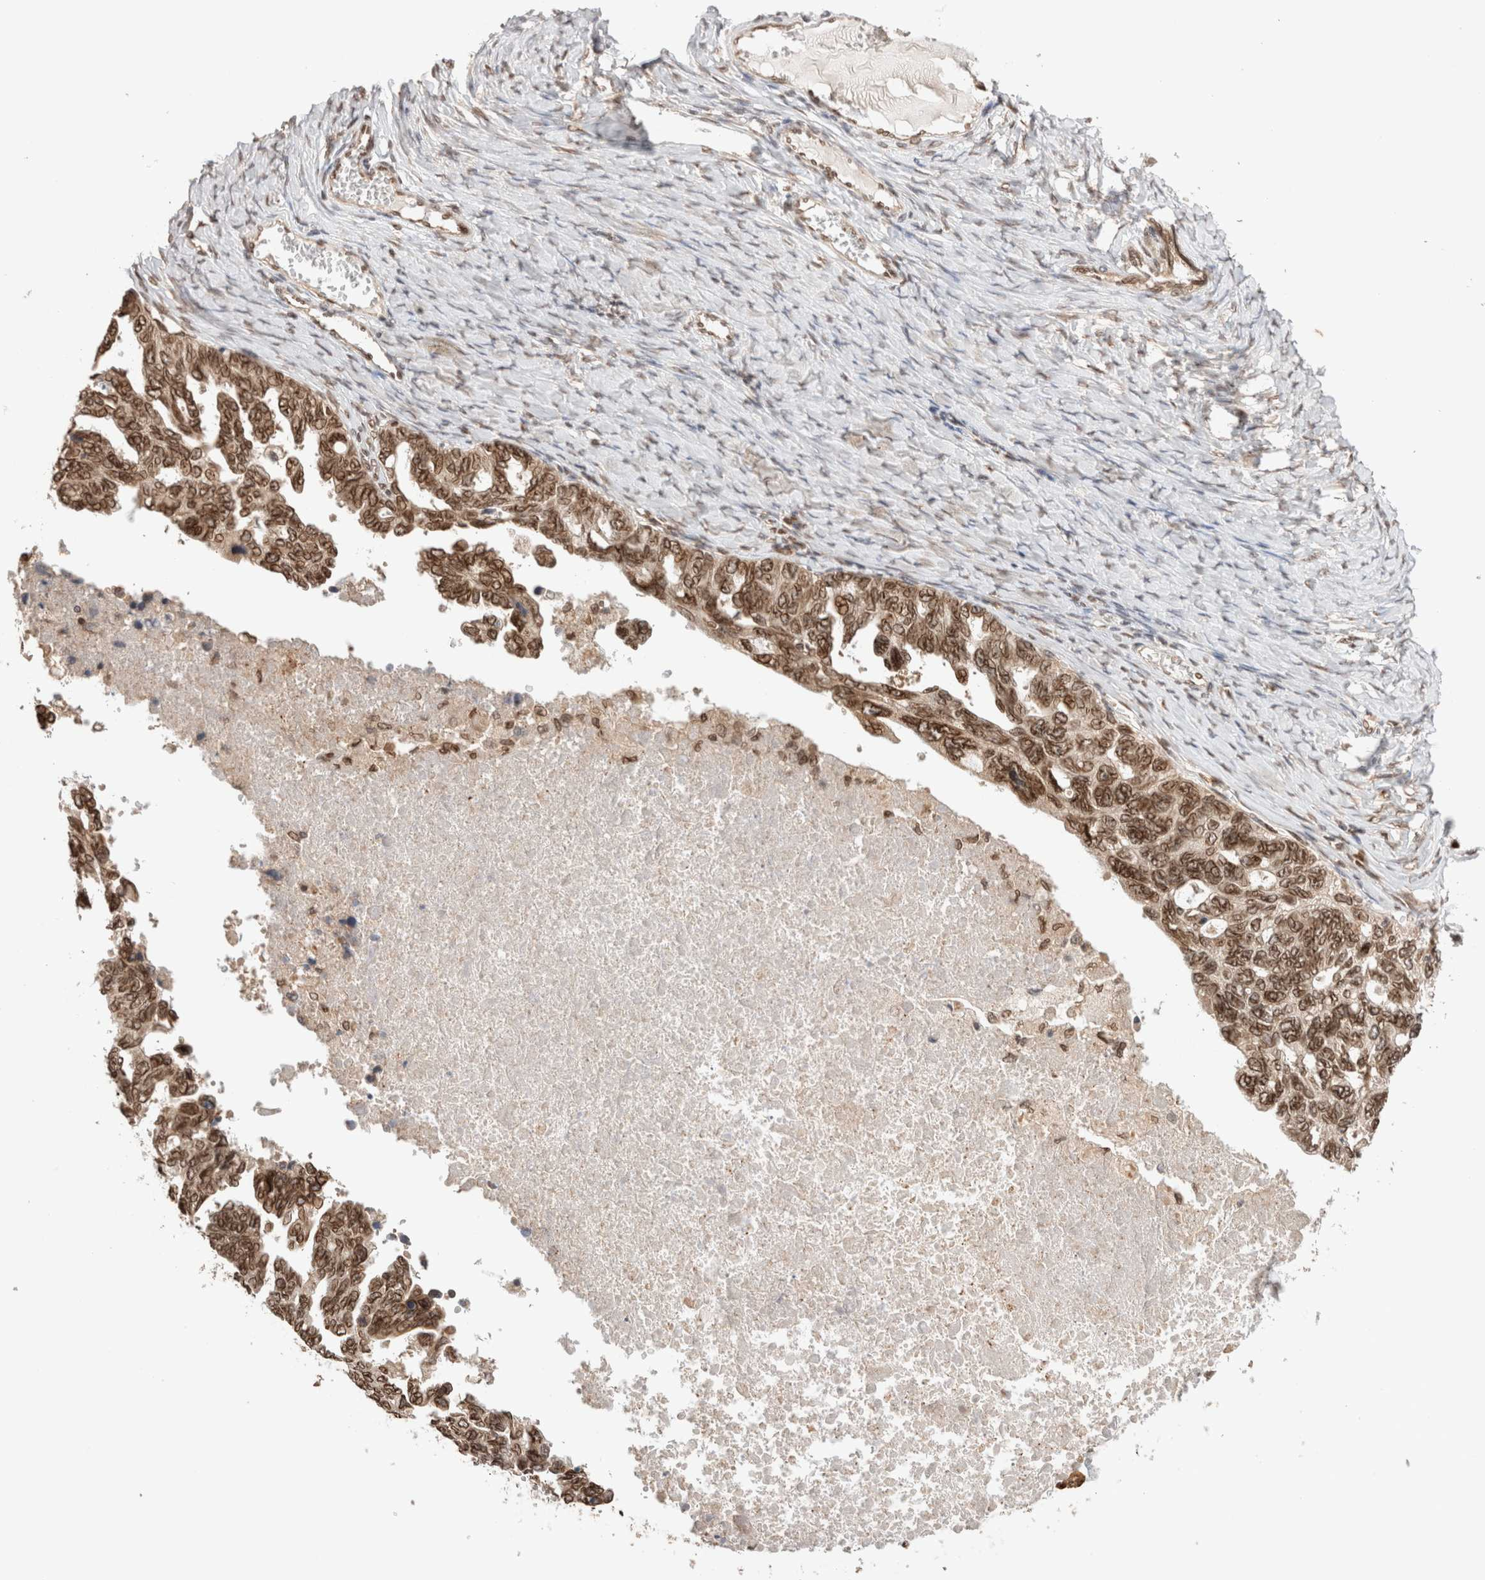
{"staining": {"intensity": "strong", "quantity": ">75%", "location": "cytoplasmic/membranous,nuclear"}, "tissue": "ovarian cancer", "cell_type": "Tumor cells", "image_type": "cancer", "snomed": [{"axis": "morphology", "description": "Cystadenocarcinoma, serous, NOS"}, {"axis": "topography", "description": "Ovary"}], "caption": "Strong cytoplasmic/membranous and nuclear protein positivity is present in approximately >75% of tumor cells in ovarian cancer.", "gene": "TPR", "patient": {"sex": "female", "age": 79}}